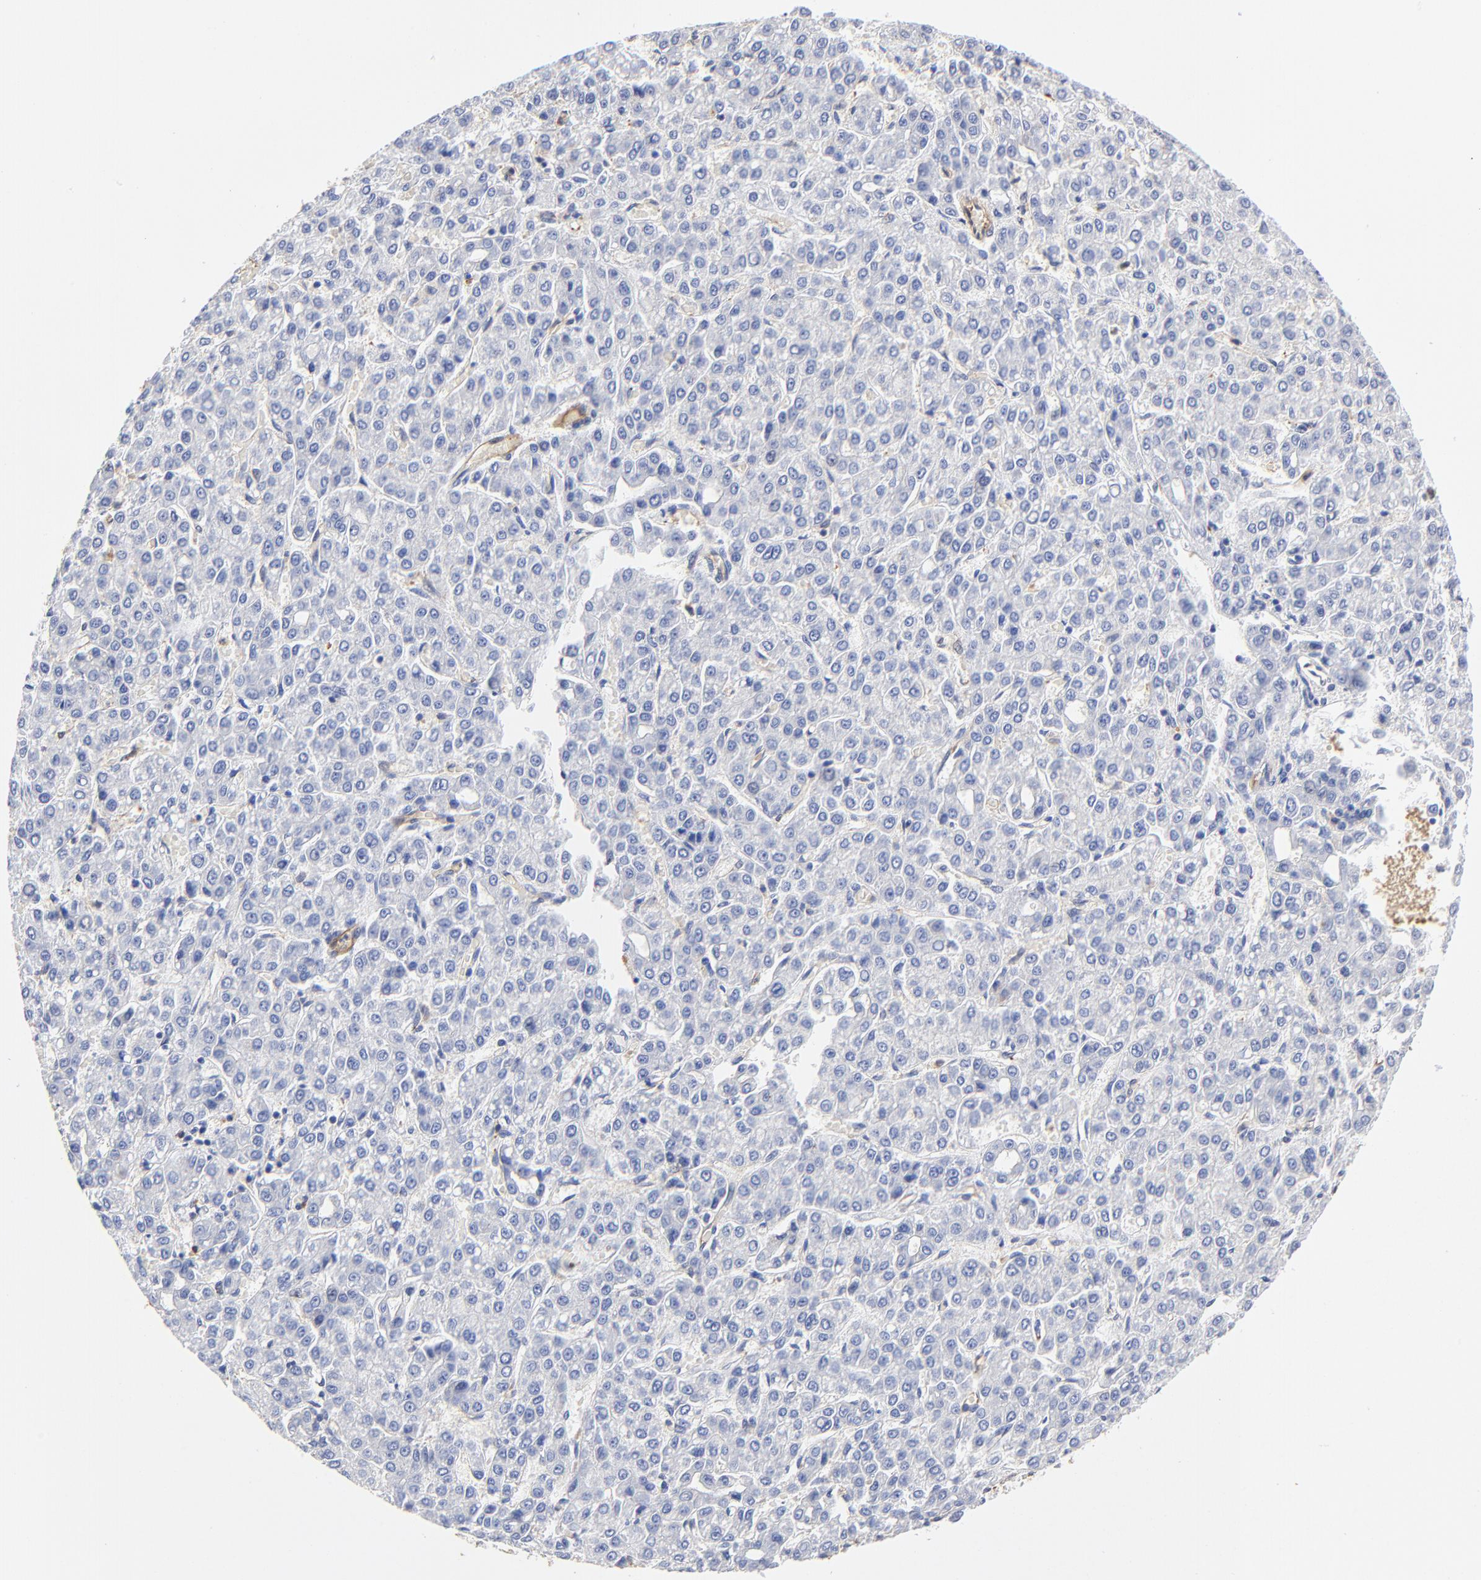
{"staining": {"intensity": "negative", "quantity": "none", "location": "none"}, "tissue": "liver cancer", "cell_type": "Tumor cells", "image_type": "cancer", "snomed": [{"axis": "morphology", "description": "Carcinoma, Hepatocellular, NOS"}, {"axis": "topography", "description": "Liver"}], "caption": "This is an IHC image of human liver cancer (hepatocellular carcinoma). There is no positivity in tumor cells.", "gene": "TAGLN2", "patient": {"sex": "male", "age": 69}}